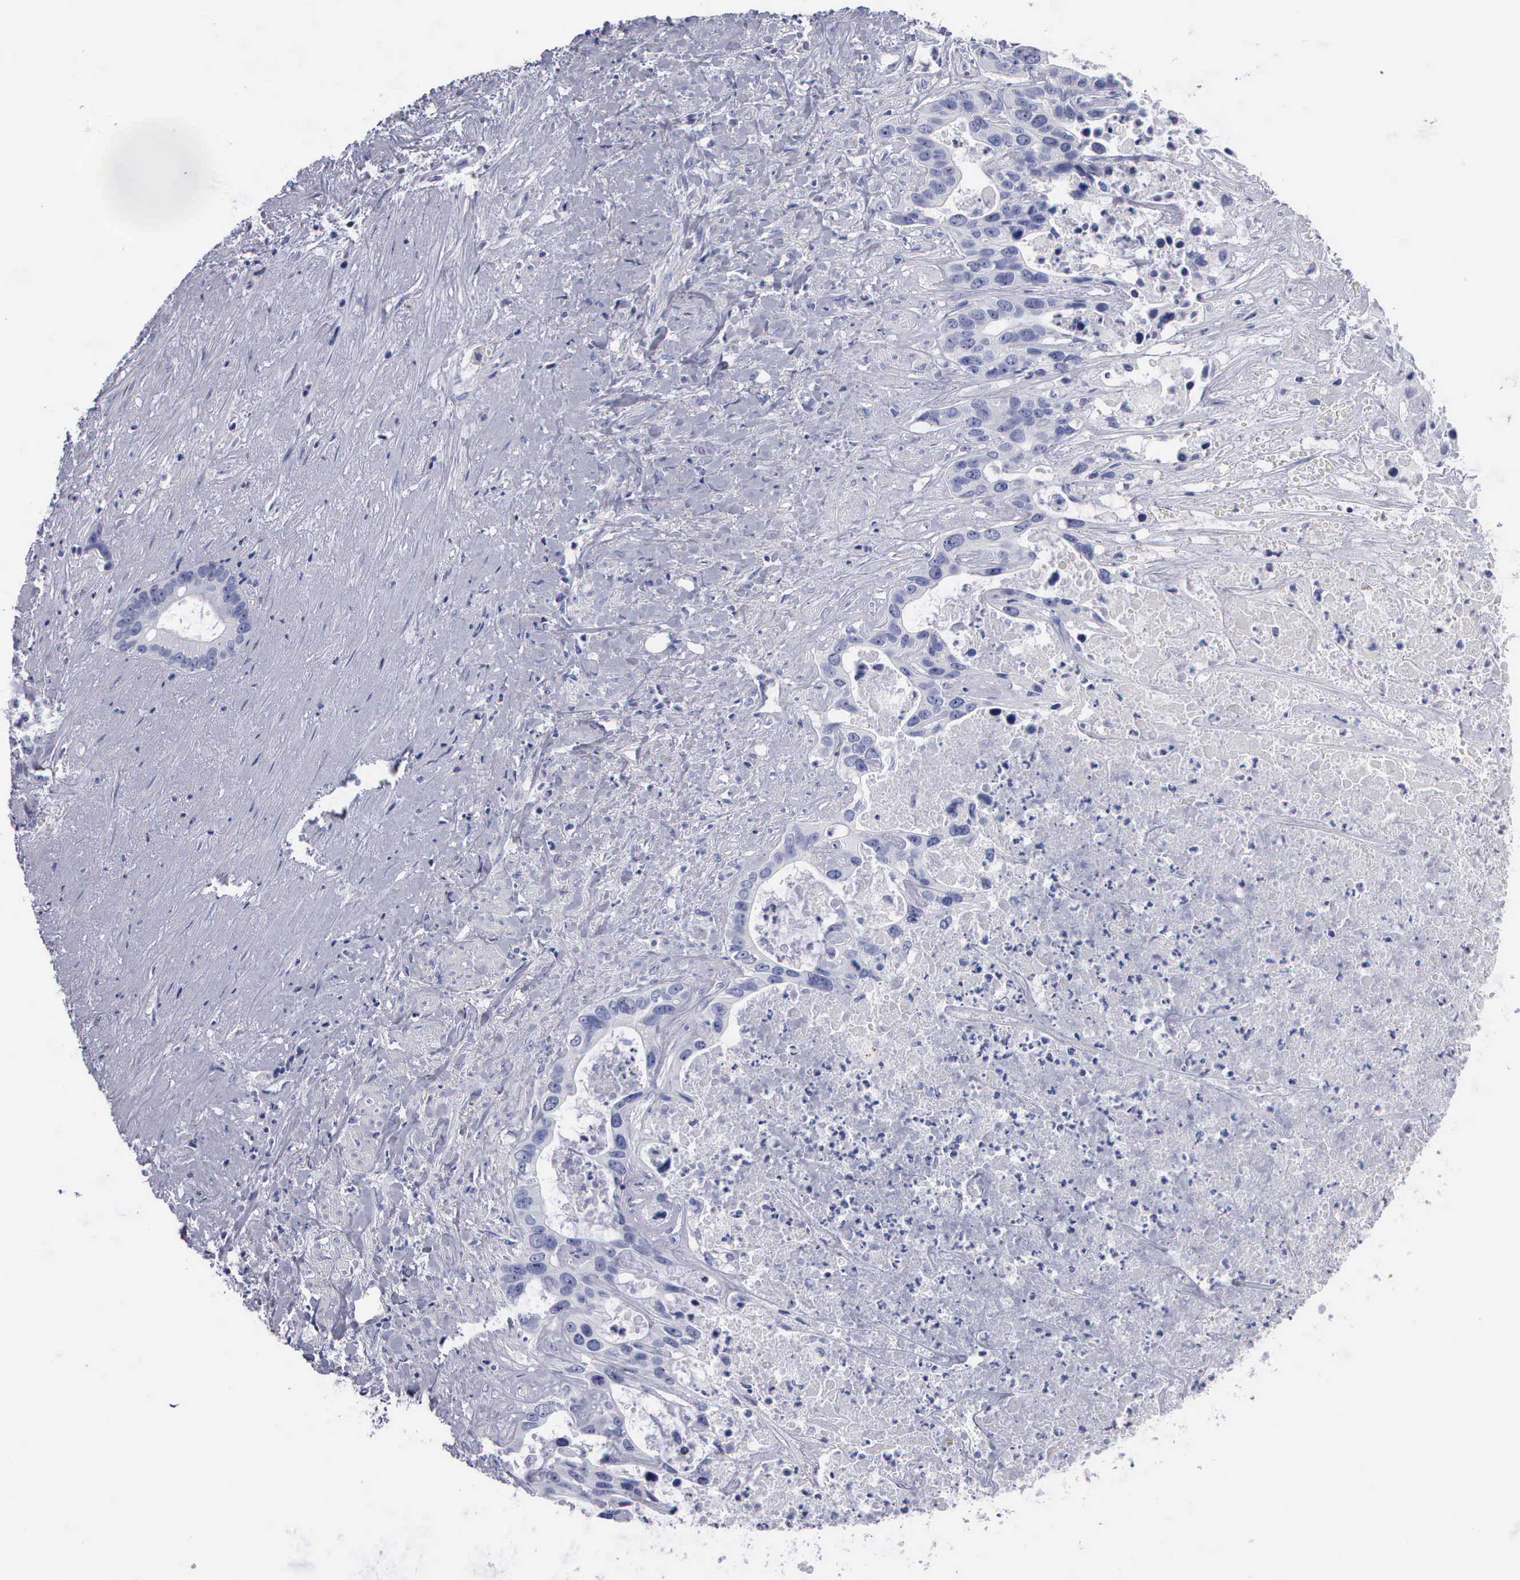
{"staining": {"intensity": "negative", "quantity": "none", "location": "none"}, "tissue": "liver cancer", "cell_type": "Tumor cells", "image_type": "cancer", "snomed": [{"axis": "morphology", "description": "Cholangiocarcinoma"}, {"axis": "topography", "description": "Liver"}], "caption": "Immunohistochemistry (IHC) micrograph of human liver cholangiocarcinoma stained for a protein (brown), which demonstrates no positivity in tumor cells.", "gene": "CYP19A1", "patient": {"sex": "female", "age": 65}}